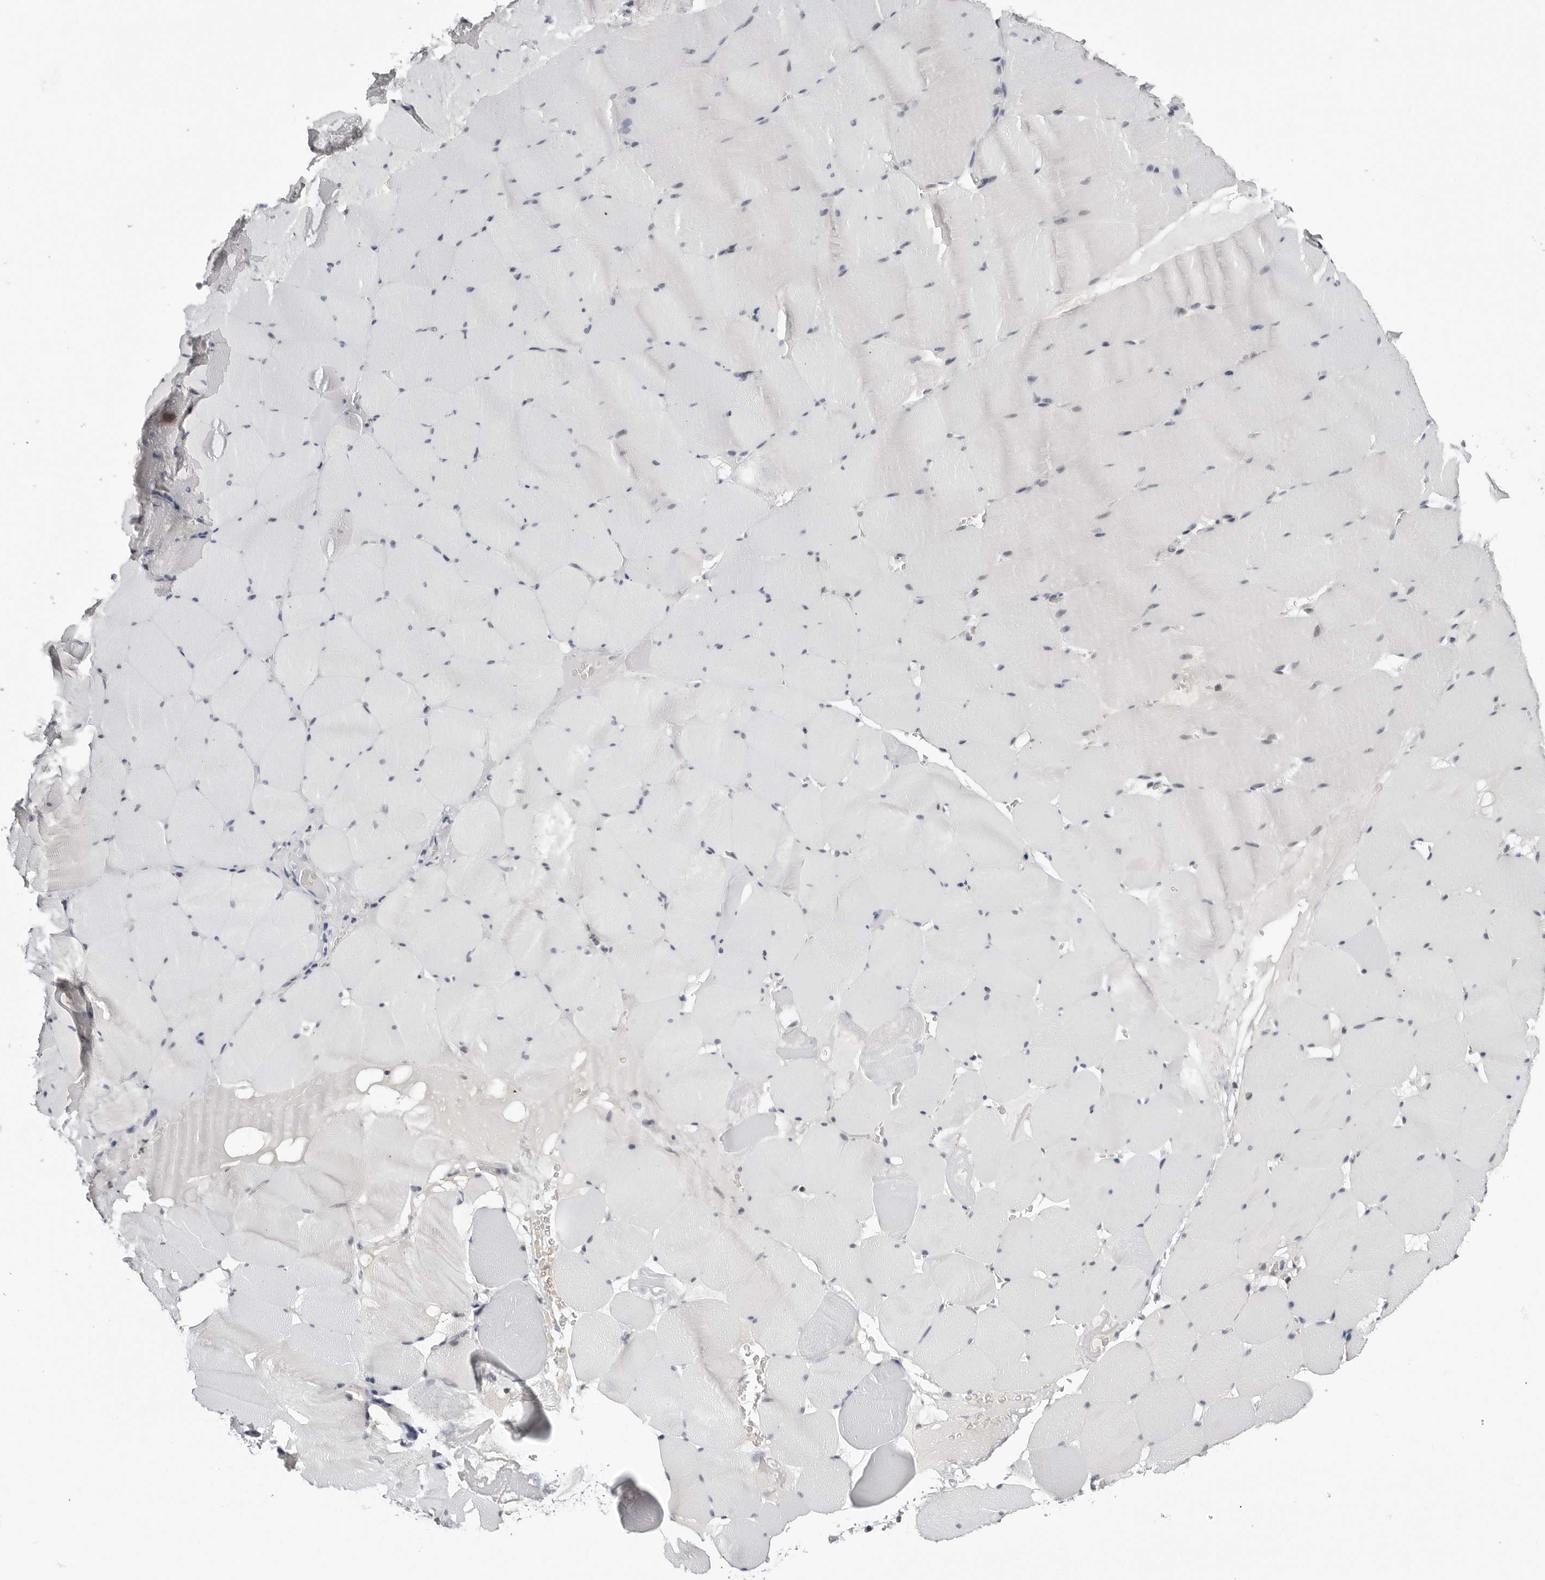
{"staining": {"intensity": "moderate", "quantity": "<25%", "location": "nuclear"}, "tissue": "skeletal muscle", "cell_type": "Myocytes", "image_type": "normal", "snomed": [{"axis": "morphology", "description": "Normal tissue, NOS"}, {"axis": "topography", "description": "Skeletal muscle"}], "caption": "Immunohistochemistry of benign skeletal muscle demonstrates low levels of moderate nuclear positivity in about <25% of myocytes.", "gene": "VEZF1", "patient": {"sex": "male", "age": 62}}